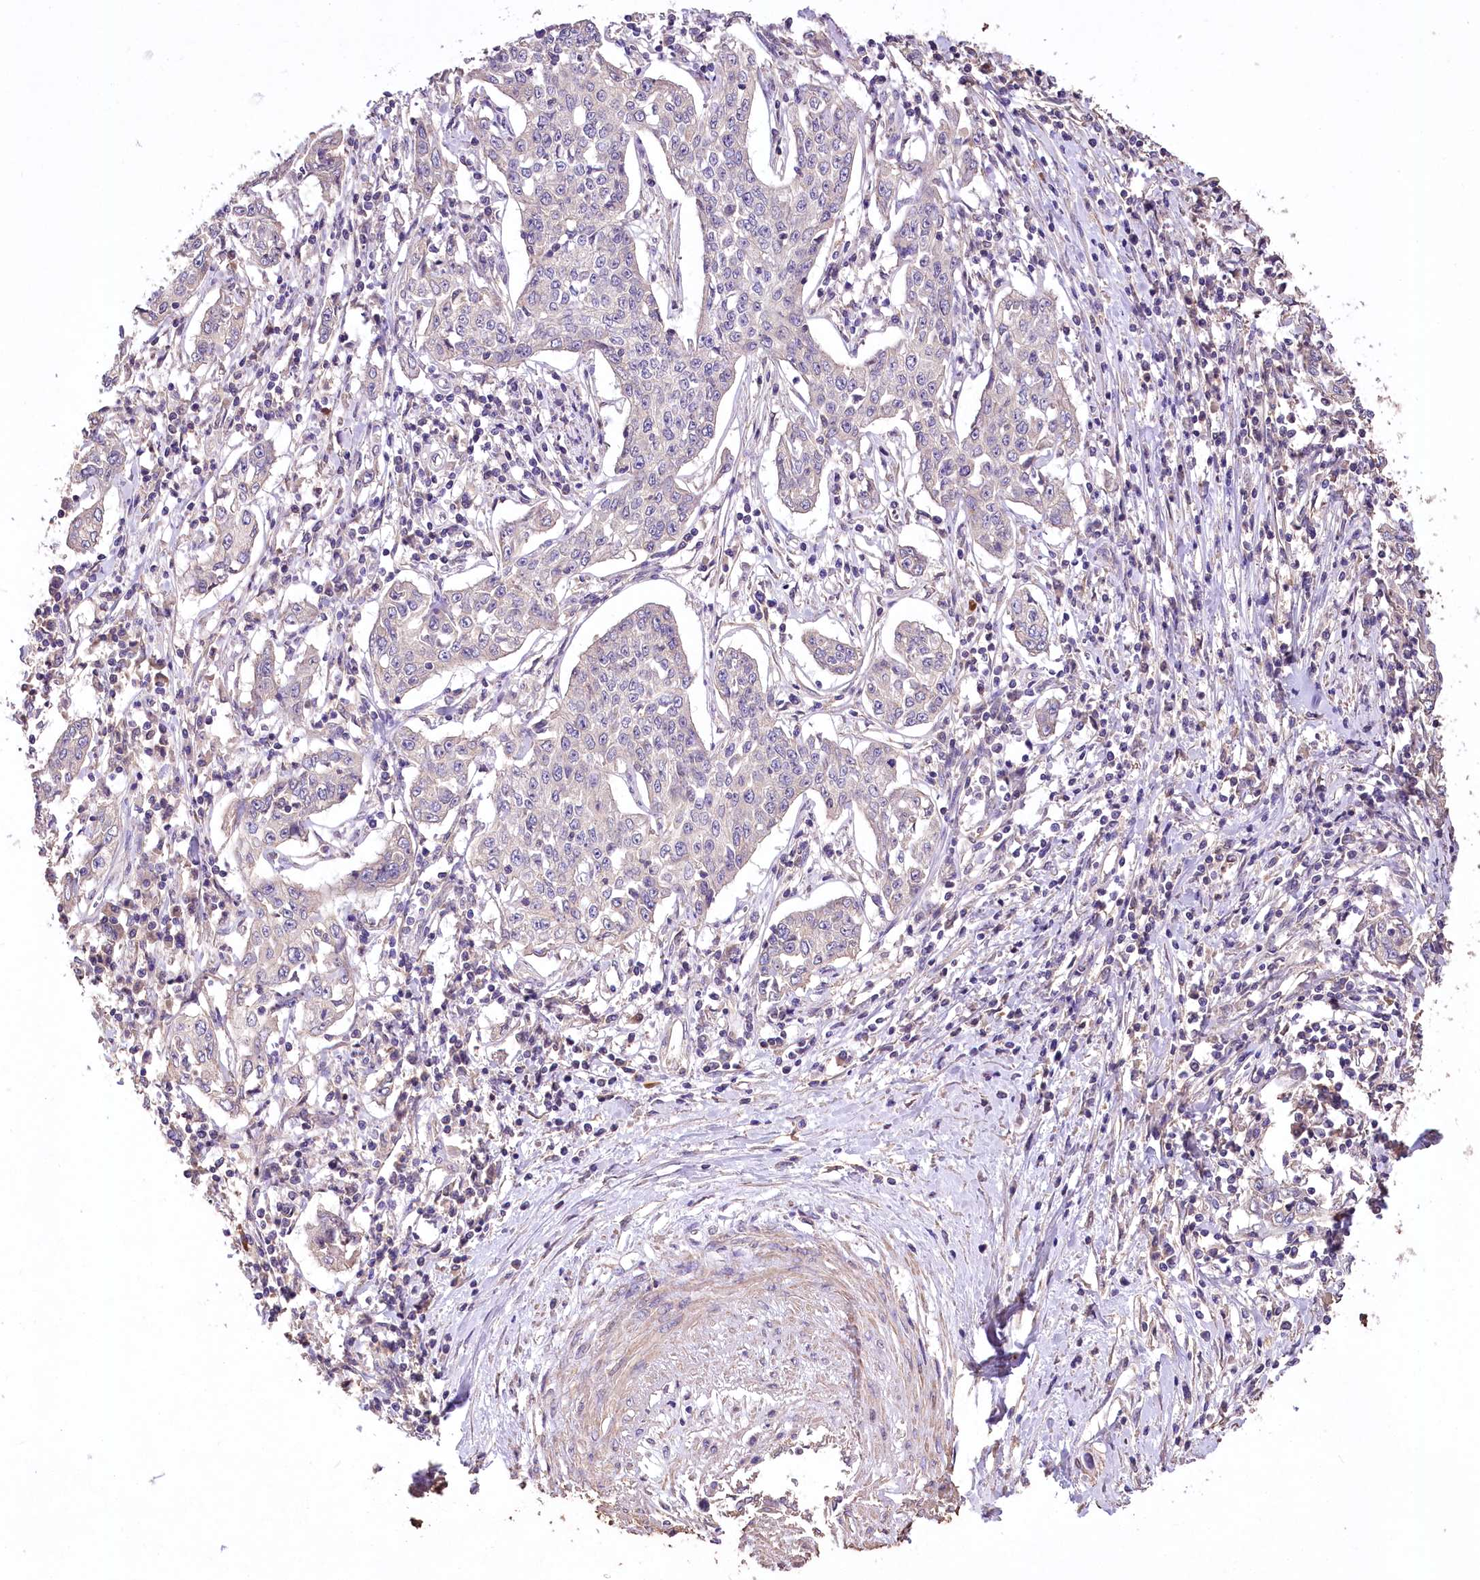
{"staining": {"intensity": "negative", "quantity": "none", "location": "none"}, "tissue": "cervical cancer", "cell_type": "Tumor cells", "image_type": "cancer", "snomed": [{"axis": "morphology", "description": "Squamous cell carcinoma, NOS"}, {"axis": "topography", "description": "Cervix"}], "caption": "Immunohistochemistry (IHC) photomicrograph of neoplastic tissue: human cervical squamous cell carcinoma stained with DAB (3,3'-diaminobenzidine) reveals no significant protein staining in tumor cells. Nuclei are stained in blue.", "gene": "PCYOX1L", "patient": {"sex": "female", "age": 35}}